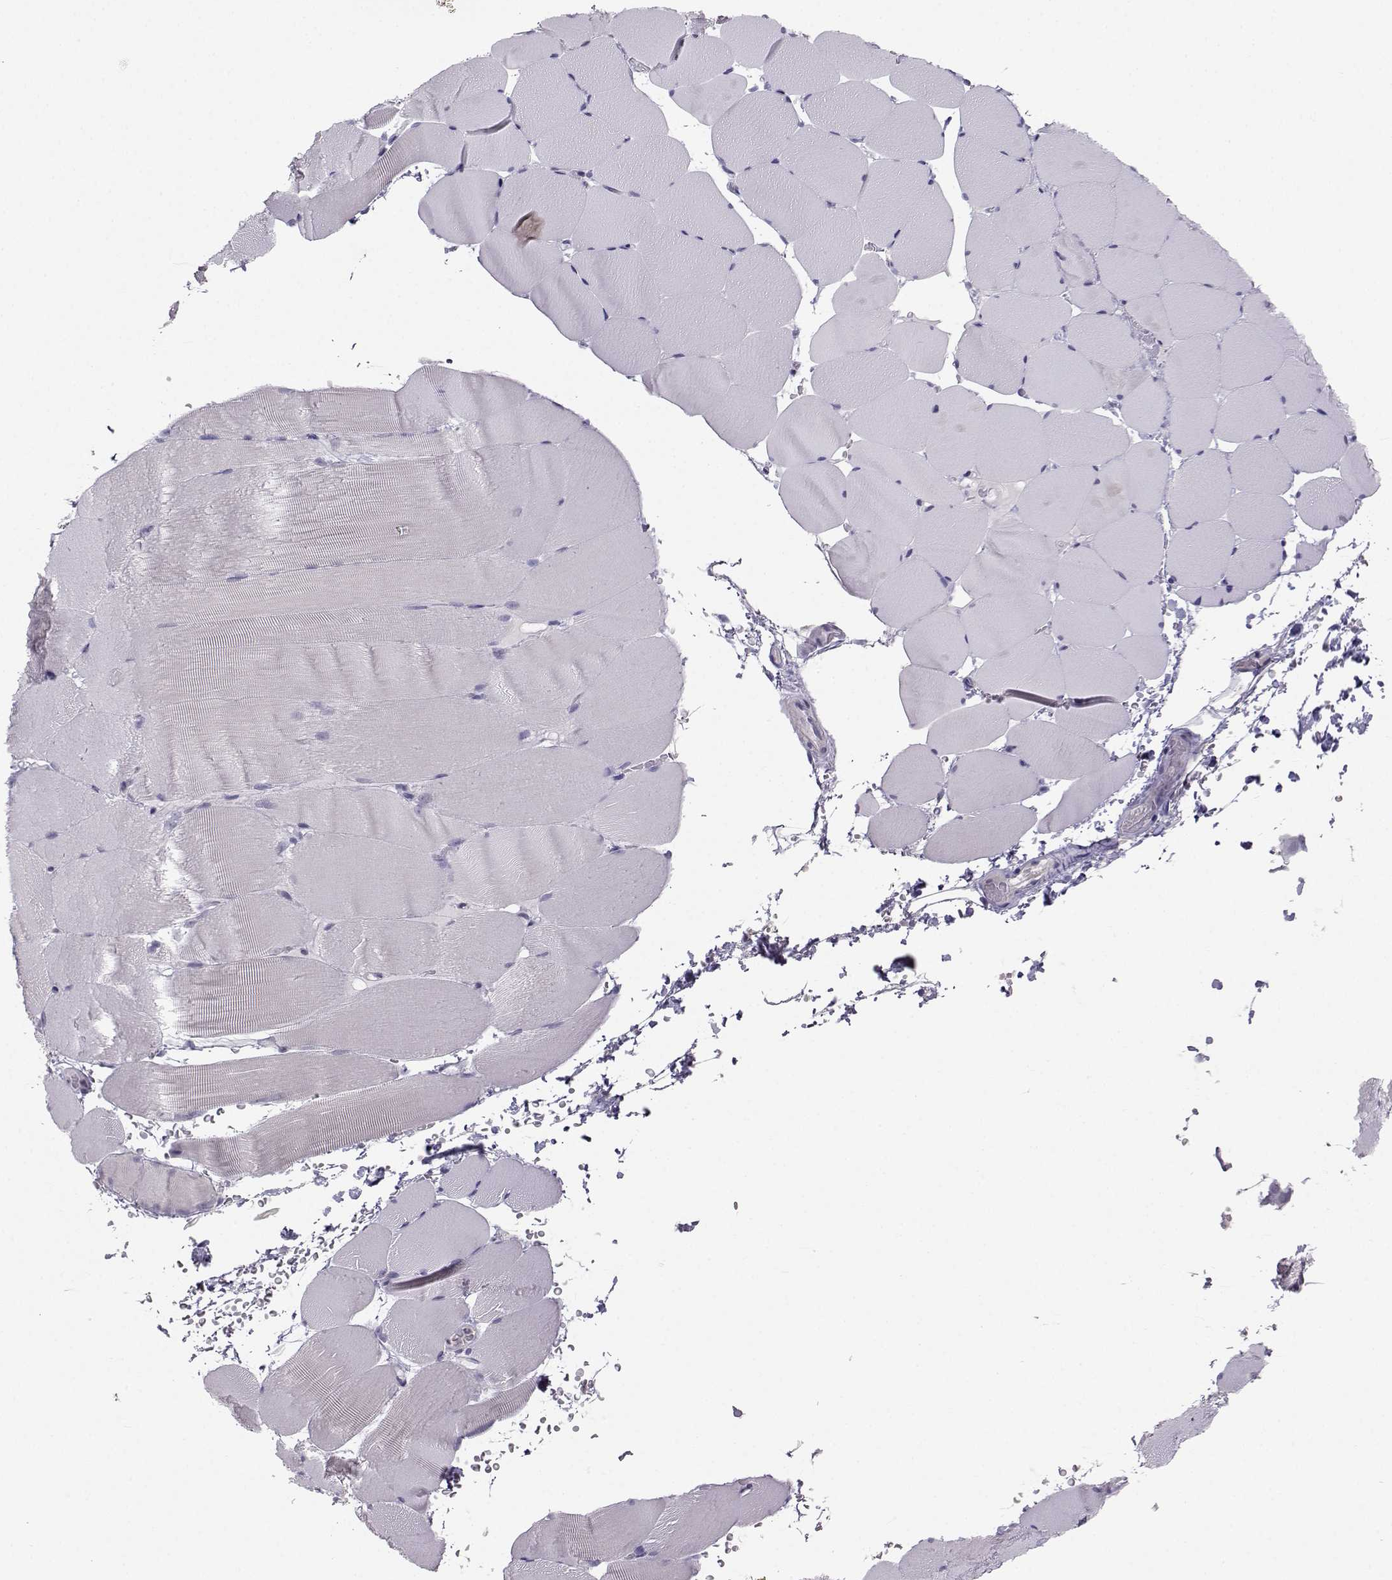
{"staining": {"intensity": "negative", "quantity": "none", "location": "none"}, "tissue": "skeletal muscle", "cell_type": "Myocytes", "image_type": "normal", "snomed": [{"axis": "morphology", "description": "Normal tissue, NOS"}, {"axis": "topography", "description": "Skeletal muscle"}], "caption": "Immunohistochemistry image of normal skeletal muscle stained for a protein (brown), which reveals no positivity in myocytes.", "gene": "MROH7", "patient": {"sex": "female", "age": 37}}